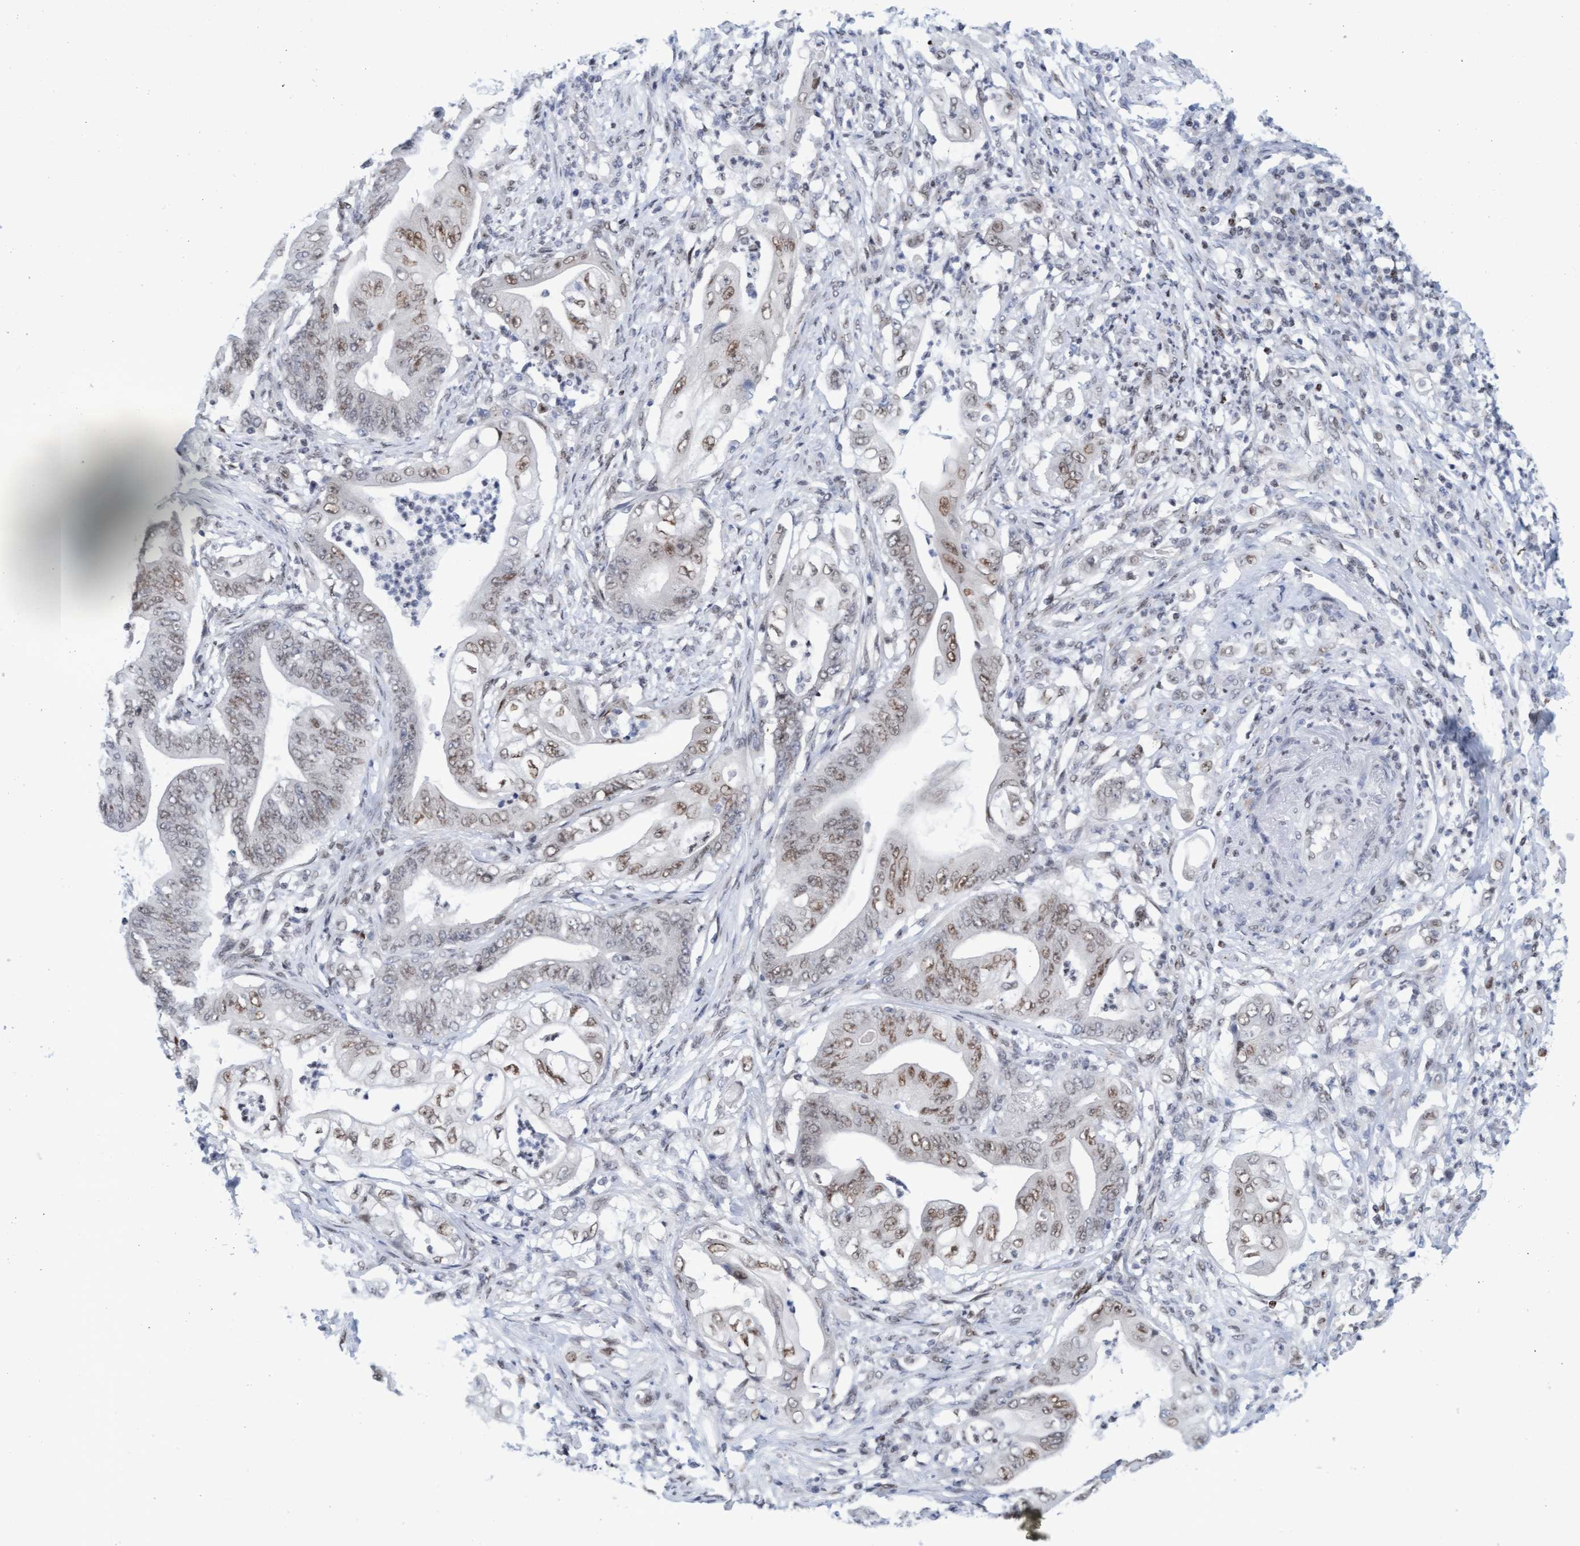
{"staining": {"intensity": "weak", "quantity": "25%-75%", "location": "nuclear"}, "tissue": "stomach cancer", "cell_type": "Tumor cells", "image_type": "cancer", "snomed": [{"axis": "morphology", "description": "Adenocarcinoma, NOS"}, {"axis": "topography", "description": "Stomach"}], "caption": "DAB (3,3'-diaminobenzidine) immunohistochemical staining of human stomach cancer (adenocarcinoma) displays weak nuclear protein positivity in approximately 25%-75% of tumor cells.", "gene": "GLRX2", "patient": {"sex": "female", "age": 73}}